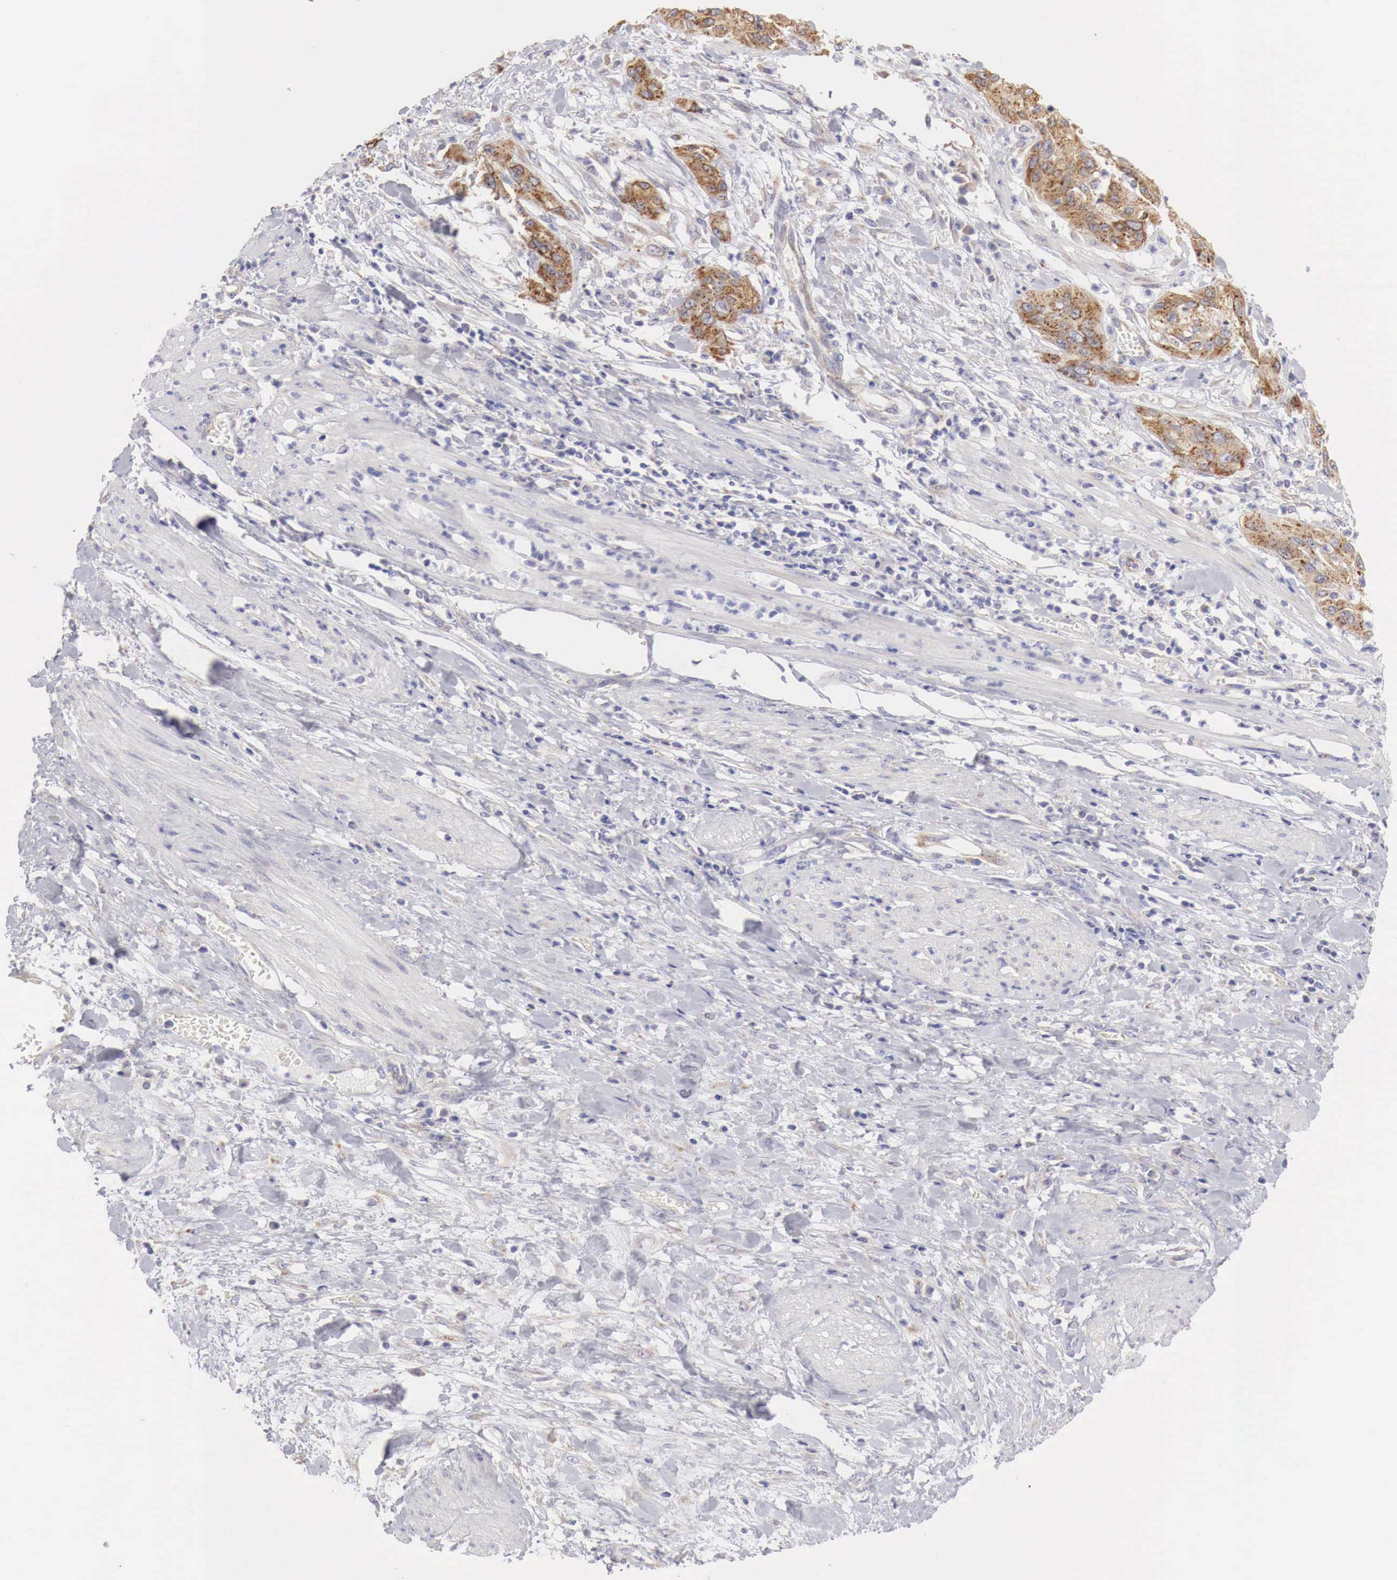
{"staining": {"intensity": "strong", "quantity": ">75%", "location": "cytoplasmic/membranous"}, "tissue": "cervical cancer", "cell_type": "Tumor cells", "image_type": "cancer", "snomed": [{"axis": "morphology", "description": "Squamous cell carcinoma, NOS"}, {"axis": "topography", "description": "Cervix"}], "caption": "DAB immunohistochemical staining of cervical squamous cell carcinoma reveals strong cytoplasmic/membranous protein staining in about >75% of tumor cells.", "gene": "NSDHL", "patient": {"sex": "female", "age": 41}}